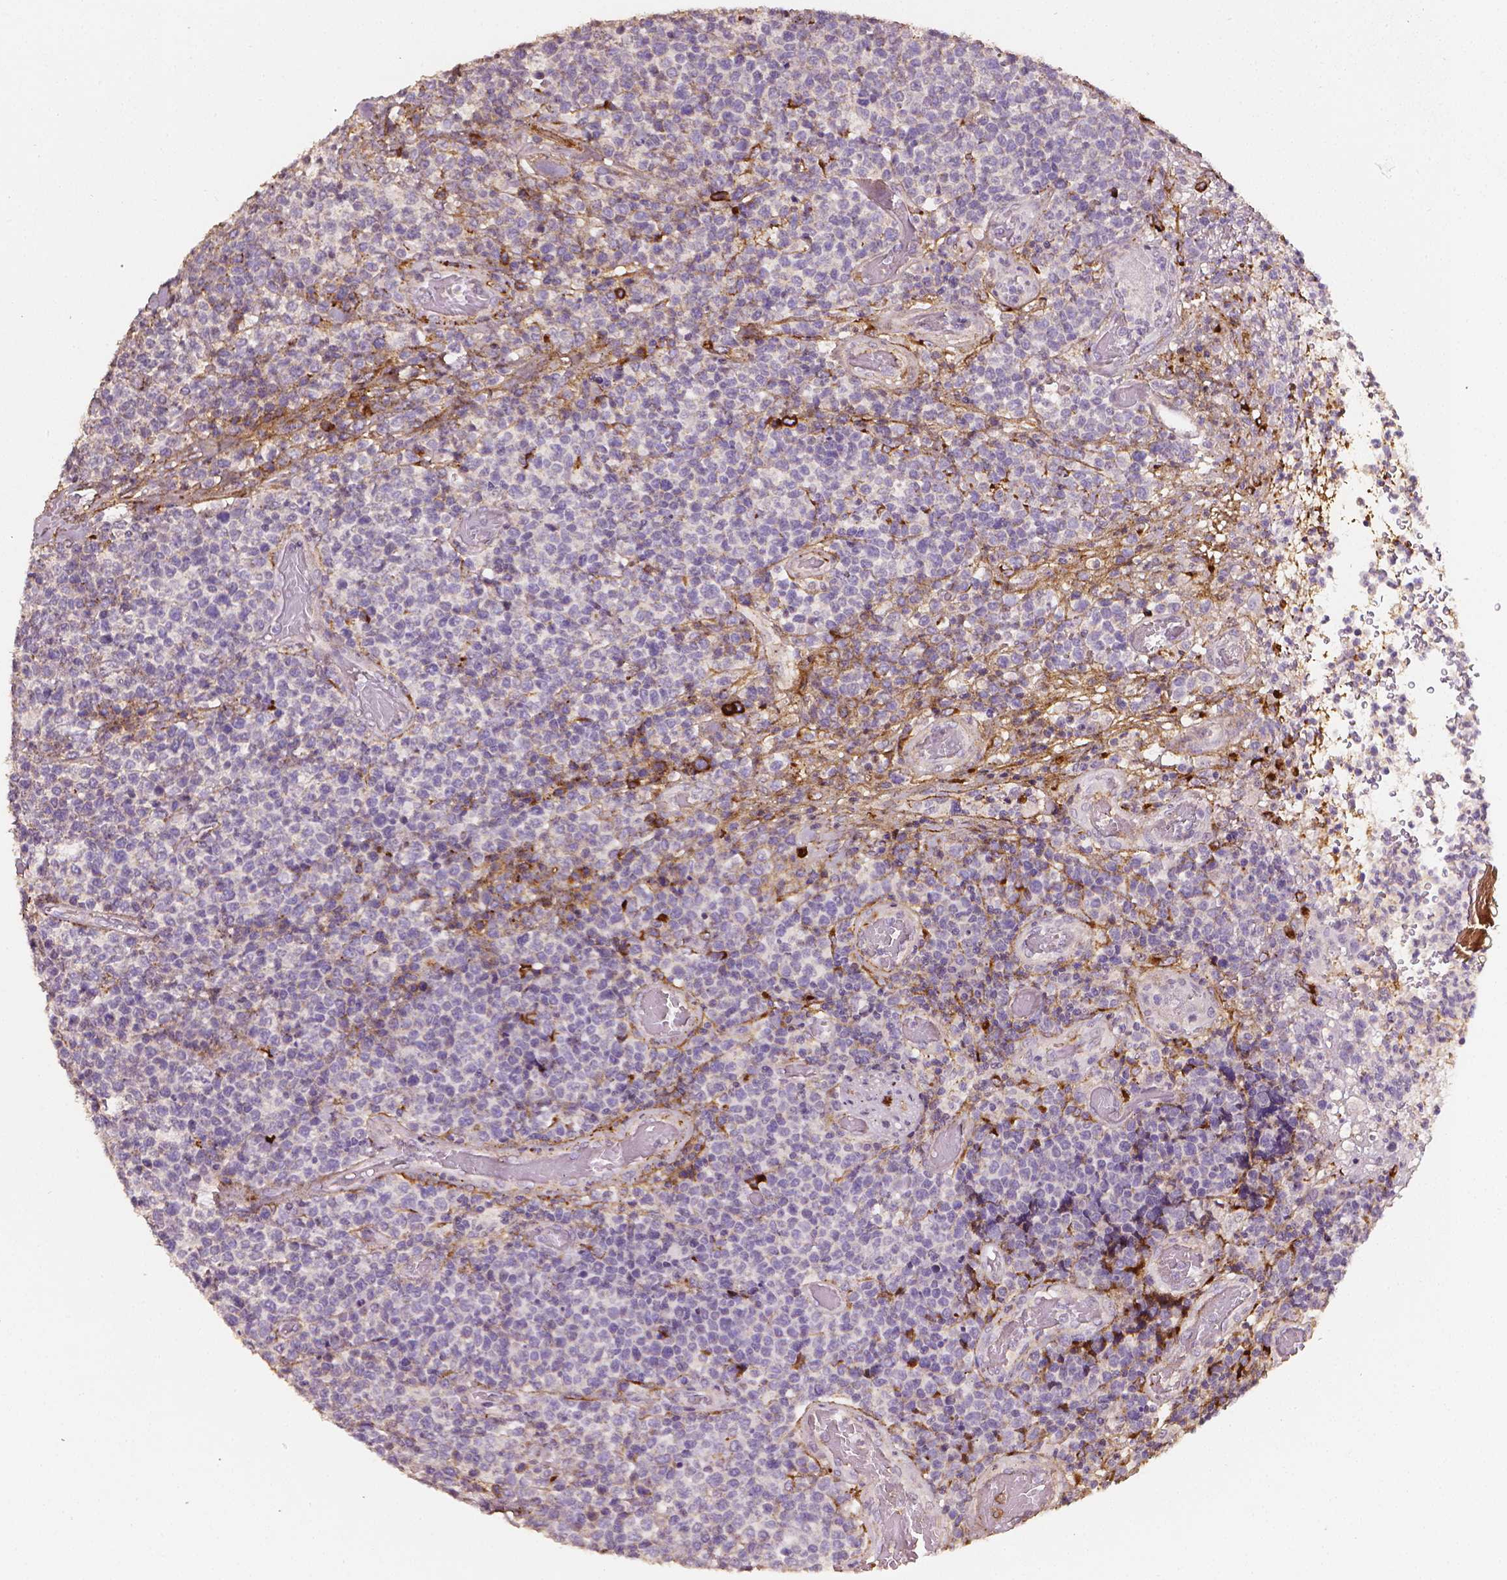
{"staining": {"intensity": "negative", "quantity": "none", "location": "none"}, "tissue": "lymphoma", "cell_type": "Tumor cells", "image_type": "cancer", "snomed": [{"axis": "morphology", "description": "Malignant lymphoma, non-Hodgkin's type, High grade"}, {"axis": "topography", "description": "Soft tissue"}], "caption": "Micrograph shows no protein expression in tumor cells of malignant lymphoma, non-Hodgkin's type (high-grade) tissue.", "gene": "DCN", "patient": {"sex": "female", "age": 56}}